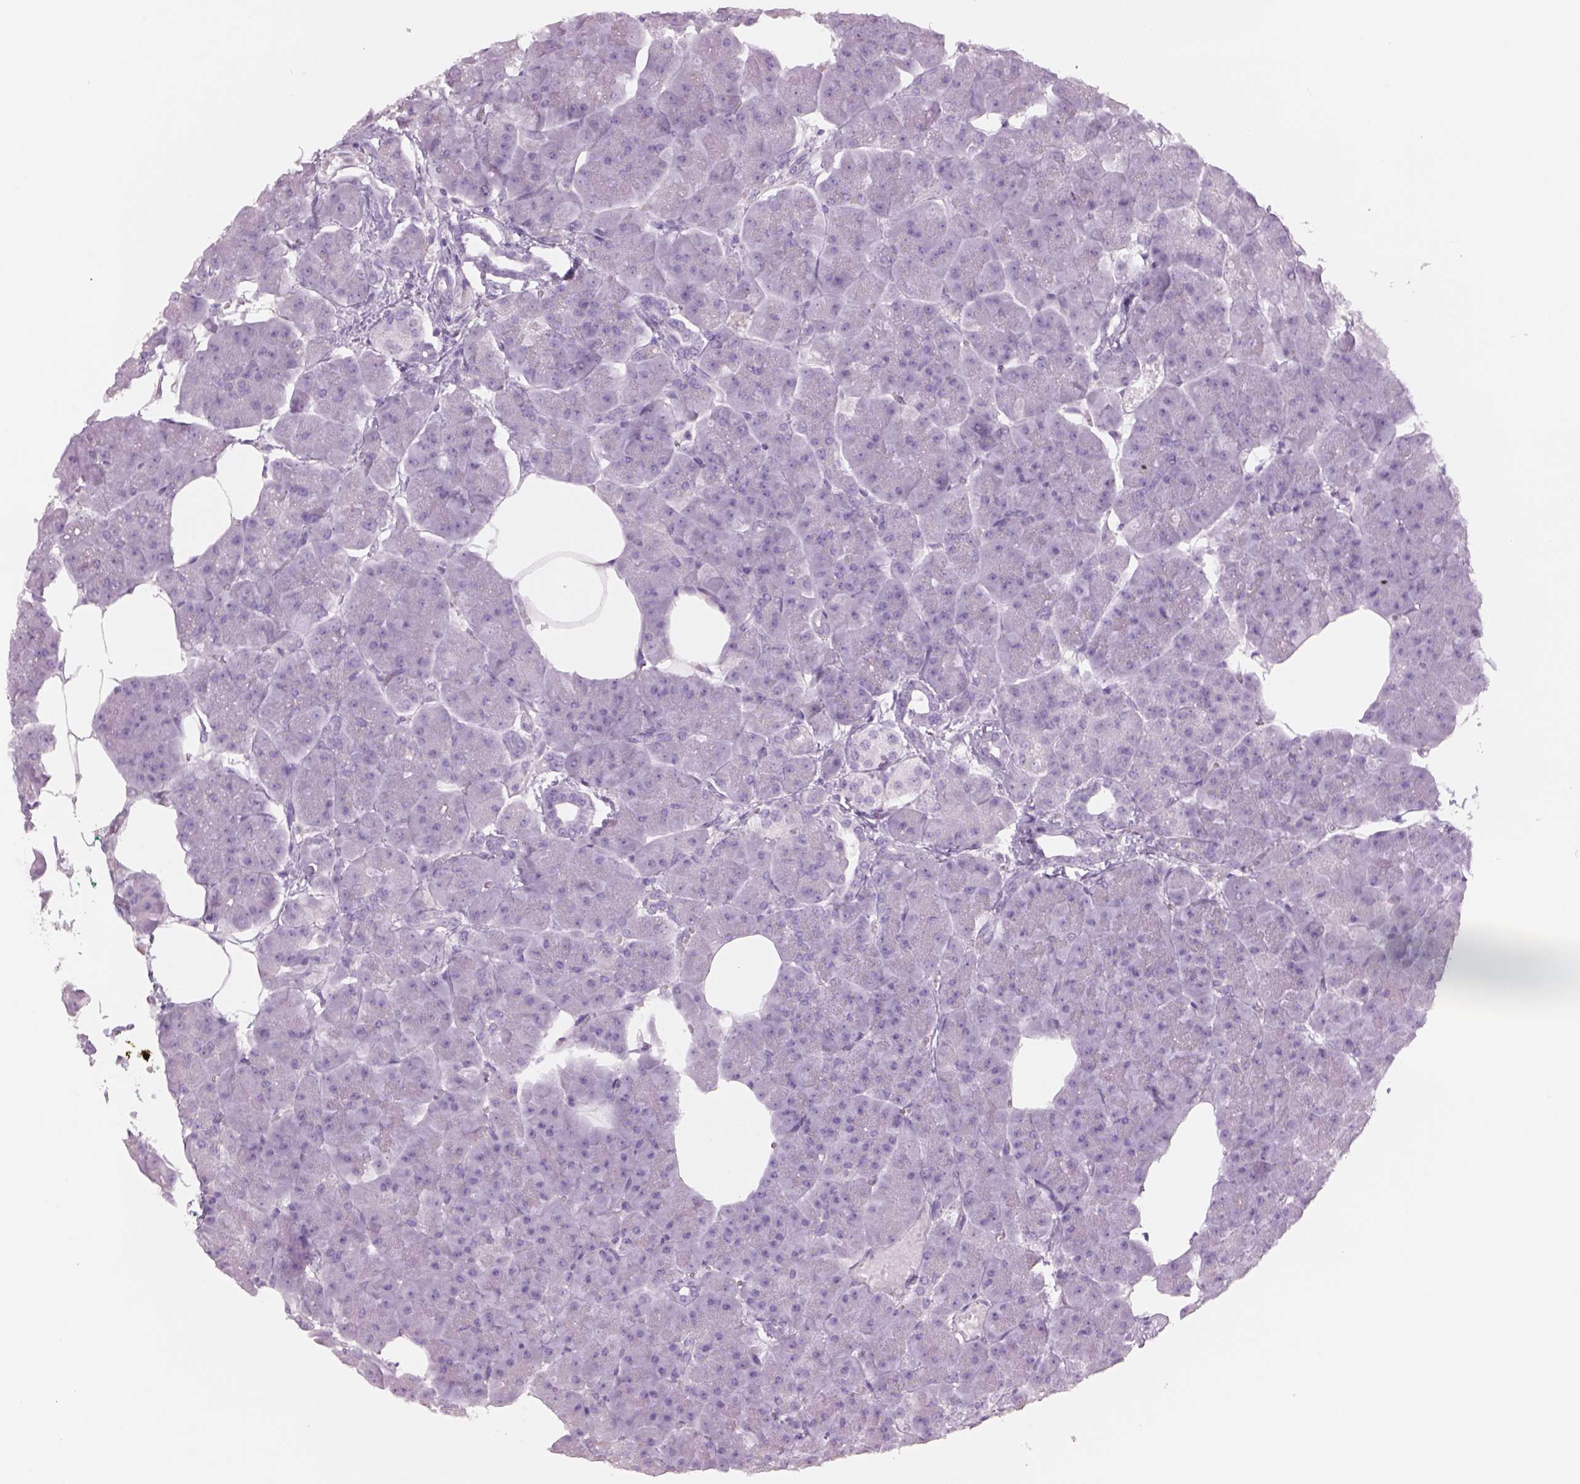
{"staining": {"intensity": "negative", "quantity": "none", "location": "none"}, "tissue": "pancreas", "cell_type": "Exocrine glandular cells", "image_type": "normal", "snomed": [{"axis": "morphology", "description": "Normal tissue, NOS"}, {"axis": "topography", "description": "Adipose tissue"}, {"axis": "topography", "description": "Pancreas"}, {"axis": "topography", "description": "Peripheral nerve tissue"}], "caption": "High power microscopy image of an immunohistochemistry (IHC) micrograph of unremarkable pancreas, revealing no significant expression in exocrine glandular cells.", "gene": "RHO", "patient": {"sex": "female", "age": 58}}